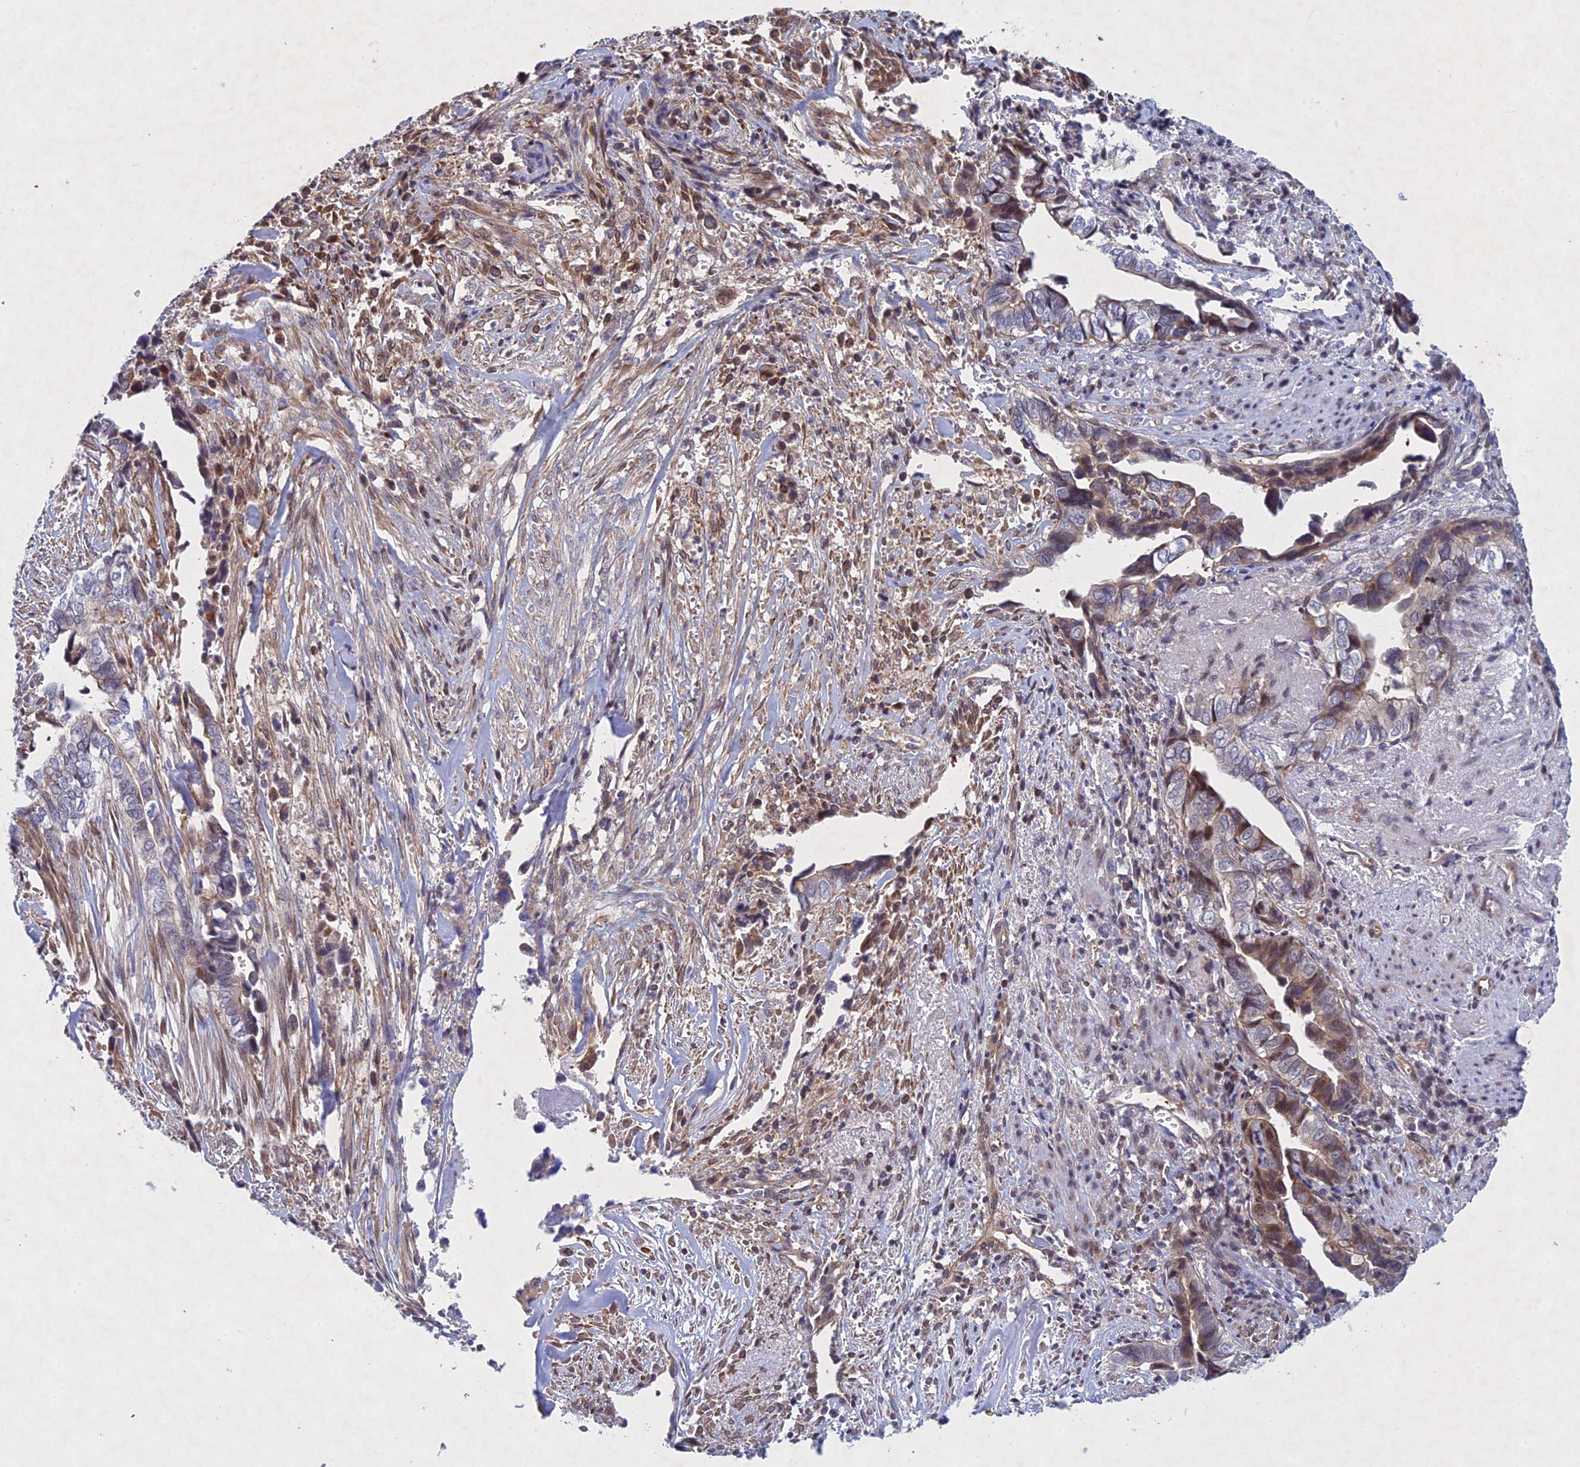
{"staining": {"intensity": "weak", "quantity": "25%-75%", "location": "cytoplasmic/membranous,nuclear"}, "tissue": "liver cancer", "cell_type": "Tumor cells", "image_type": "cancer", "snomed": [{"axis": "morphology", "description": "Cholangiocarcinoma"}, {"axis": "topography", "description": "Liver"}], "caption": "Immunohistochemistry (IHC) of human cholangiocarcinoma (liver) shows low levels of weak cytoplasmic/membranous and nuclear staining in about 25%-75% of tumor cells.", "gene": "PTHLH", "patient": {"sex": "female", "age": 79}}